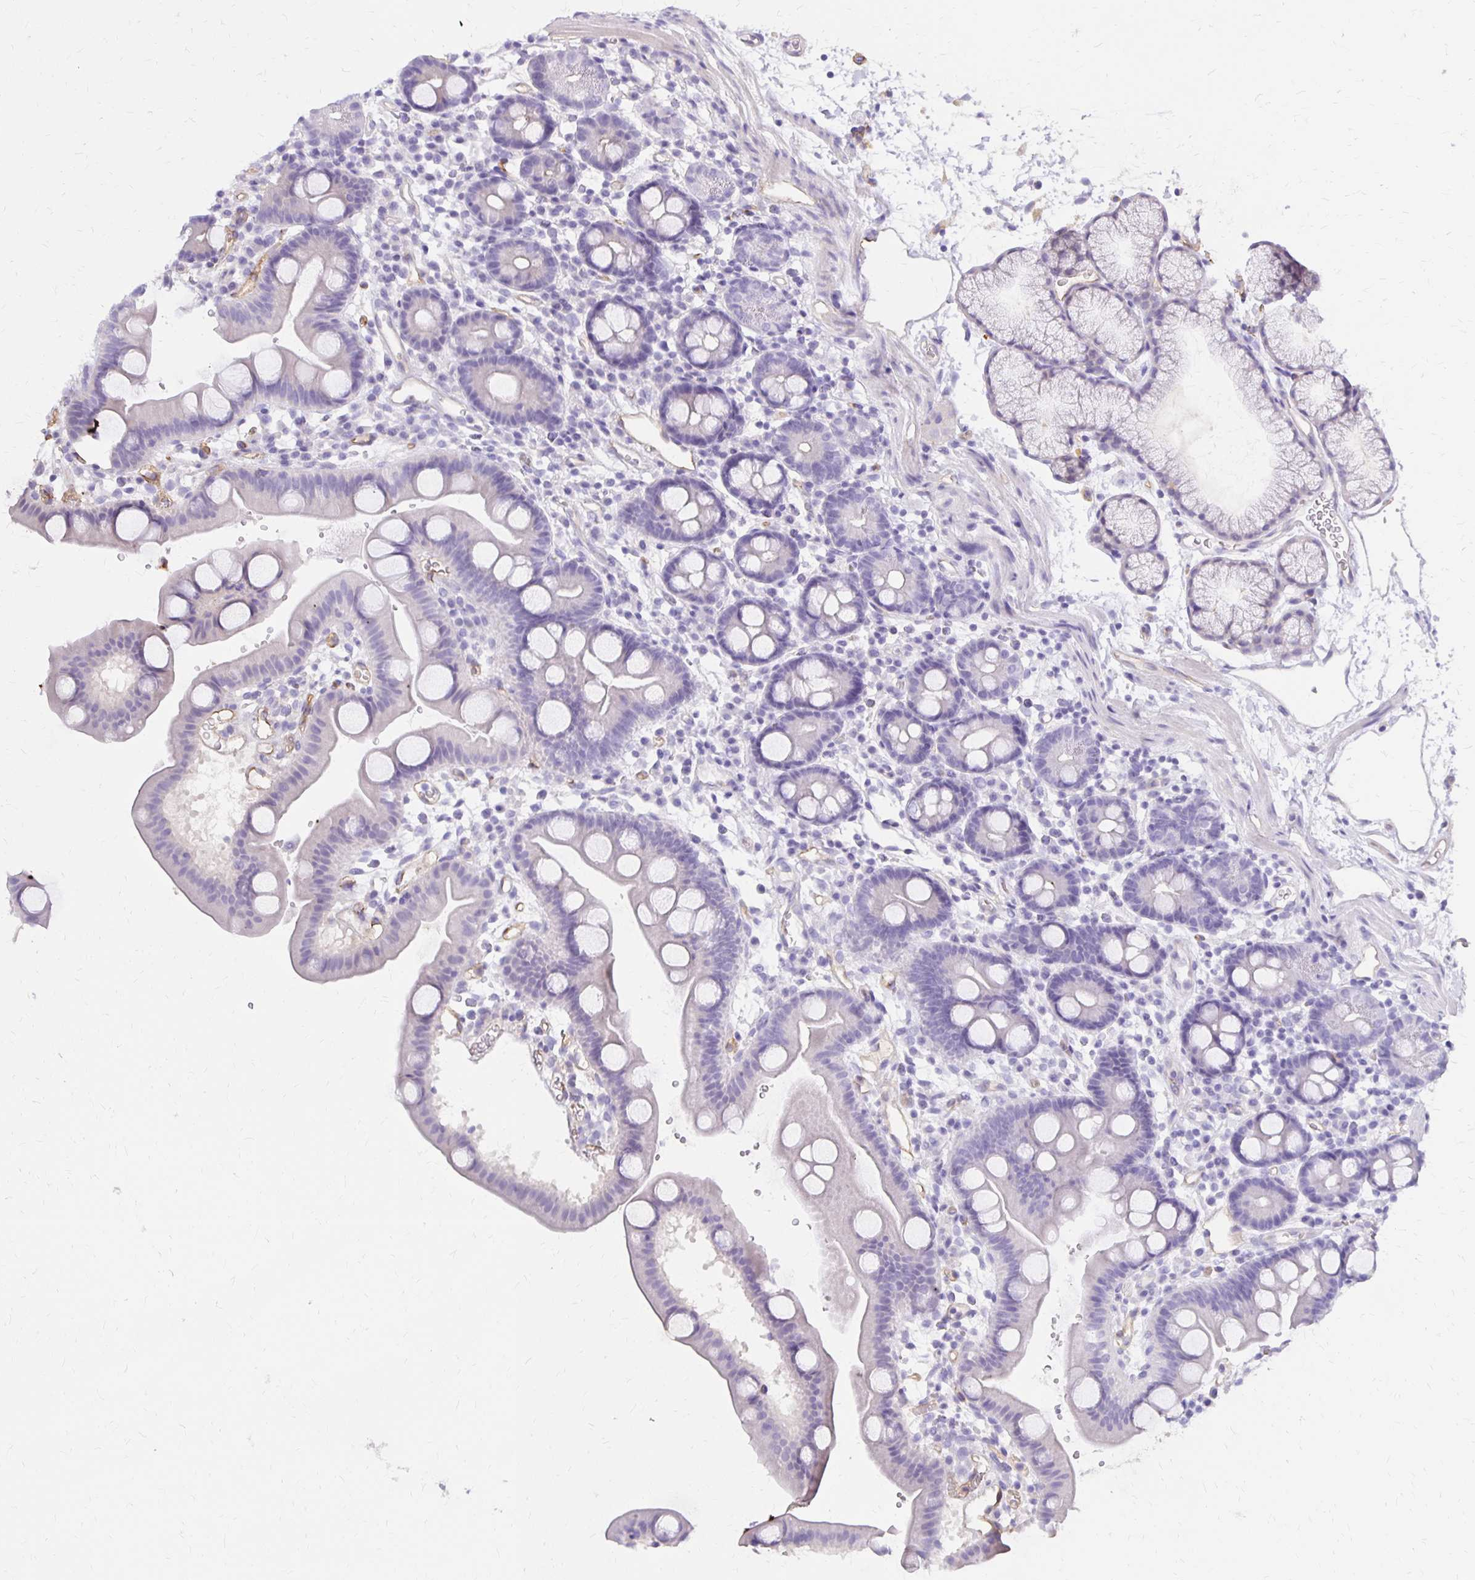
{"staining": {"intensity": "negative", "quantity": "none", "location": "none"}, "tissue": "duodenum", "cell_type": "Glandular cells", "image_type": "normal", "snomed": [{"axis": "morphology", "description": "Normal tissue, NOS"}, {"axis": "topography", "description": "Duodenum"}], "caption": "Photomicrograph shows no significant protein positivity in glandular cells of normal duodenum.", "gene": "TTYH1", "patient": {"sex": "male", "age": 59}}